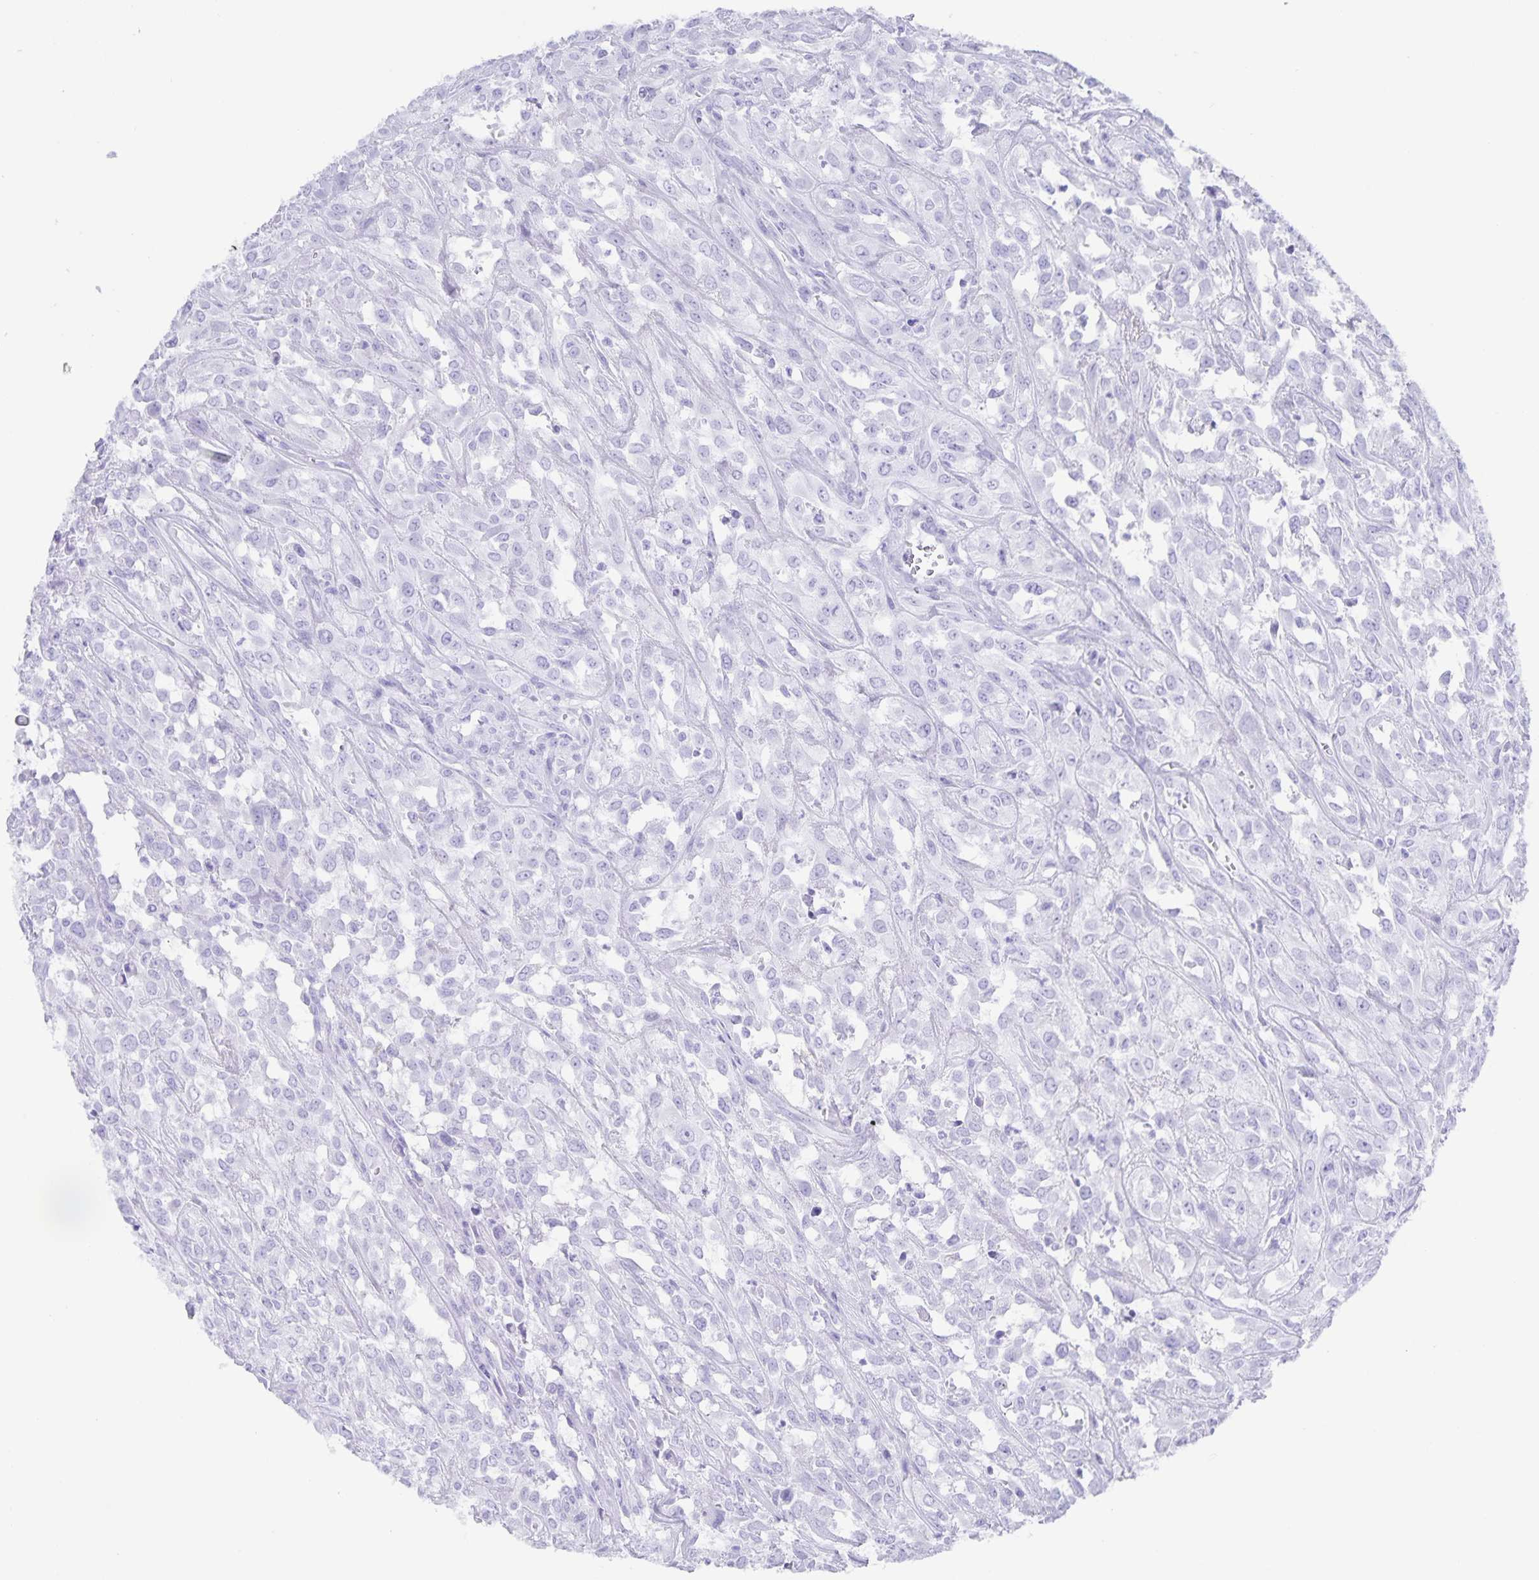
{"staining": {"intensity": "negative", "quantity": "none", "location": "none"}, "tissue": "urothelial cancer", "cell_type": "Tumor cells", "image_type": "cancer", "snomed": [{"axis": "morphology", "description": "Urothelial carcinoma, High grade"}, {"axis": "topography", "description": "Urinary bladder"}], "caption": "The photomicrograph demonstrates no significant expression in tumor cells of urothelial cancer.", "gene": "AQP4", "patient": {"sex": "male", "age": 67}}